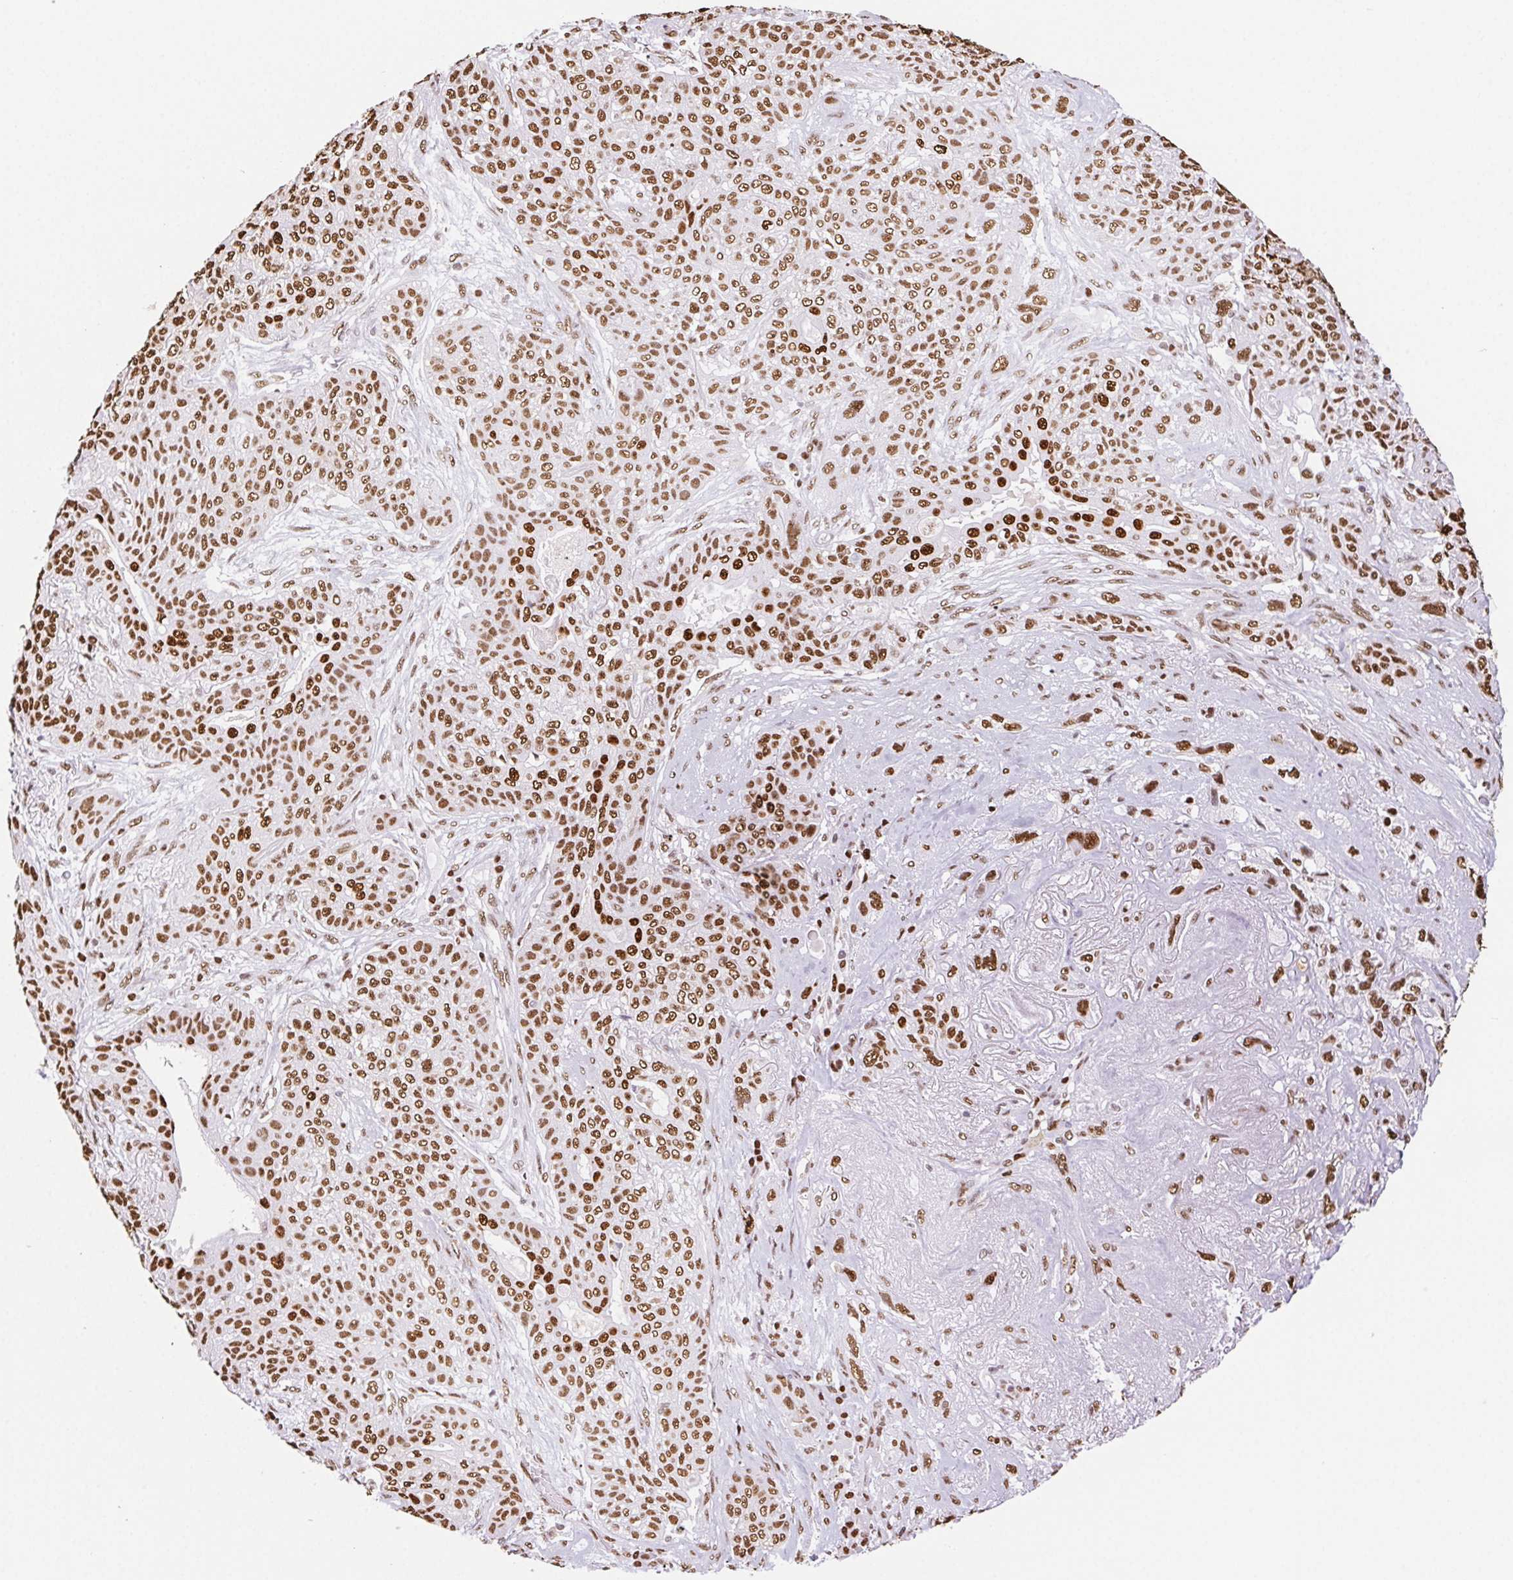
{"staining": {"intensity": "moderate", "quantity": ">75%", "location": "nuclear"}, "tissue": "lung cancer", "cell_type": "Tumor cells", "image_type": "cancer", "snomed": [{"axis": "morphology", "description": "Squamous cell carcinoma, NOS"}, {"axis": "topography", "description": "Lung"}], "caption": "The histopathology image reveals a brown stain indicating the presence of a protein in the nuclear of tumor cells in lung cancer (squamous cell carcinoma).", "gene": "SET", "patient": {"sex": "female", "age": 70}}